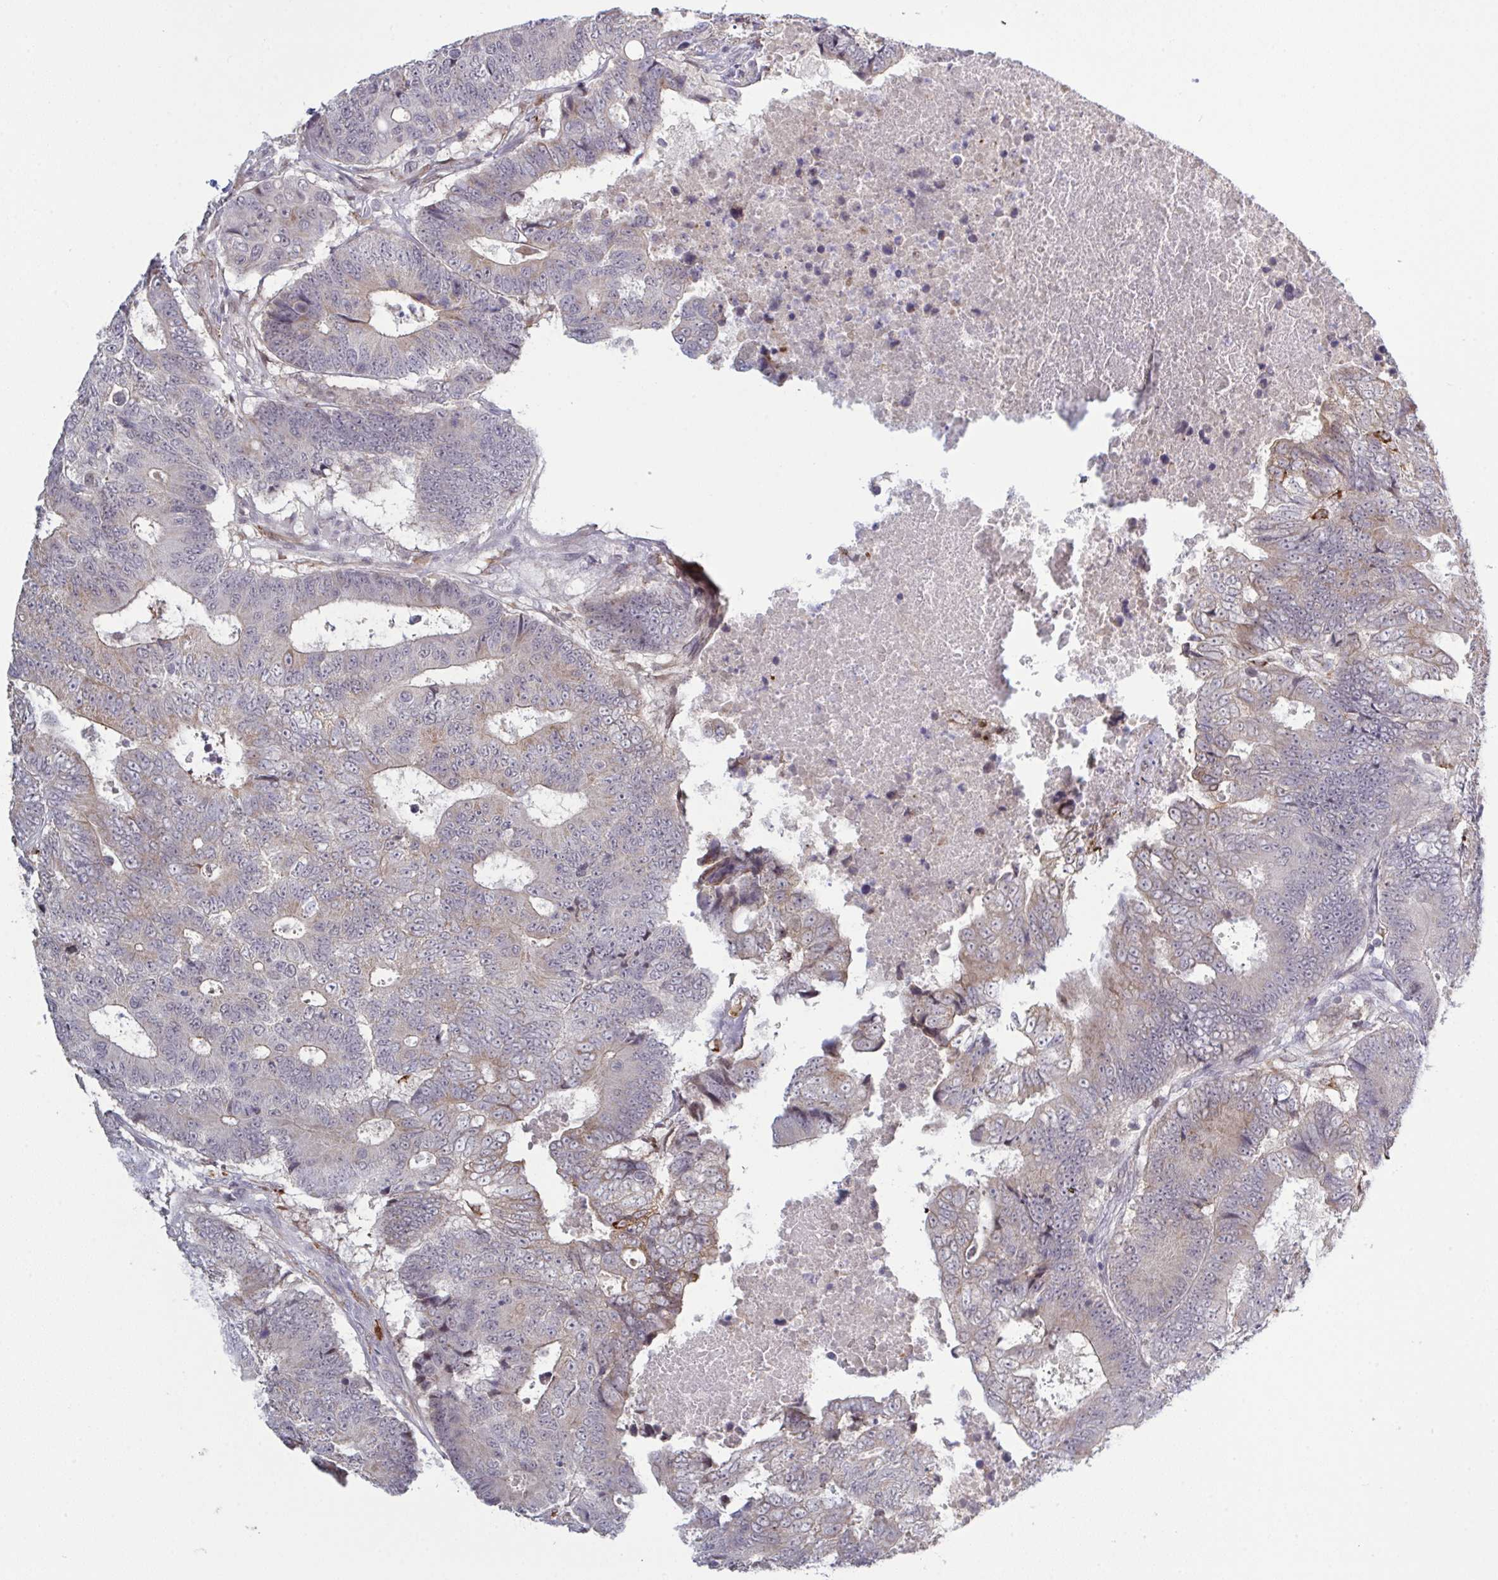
{"staining": {"intensity": "moderate", "quantity": "25%-75%", "location": "cytoplasmic/membranous"}, "tissue": "colorectal cancer", "cell_type": "Tumor cells", "image_type": "cancer", "snomed": [{"axis": "morphology", "description": "Adenocarcinoma, NOS"}, {"axis": "topography", "description": "Colon"}], "caption": "A medium amount of moderate cytoplasmic/membranous positivity is present in approximately 25%-75% of tumor cells in colorectal adenocarcinoma tissue. (brown staining indicates protein expression, while blue staining denotes nuclei).", "gene": "ZNF784", "patient": {"sex": "female", "age": 48}}